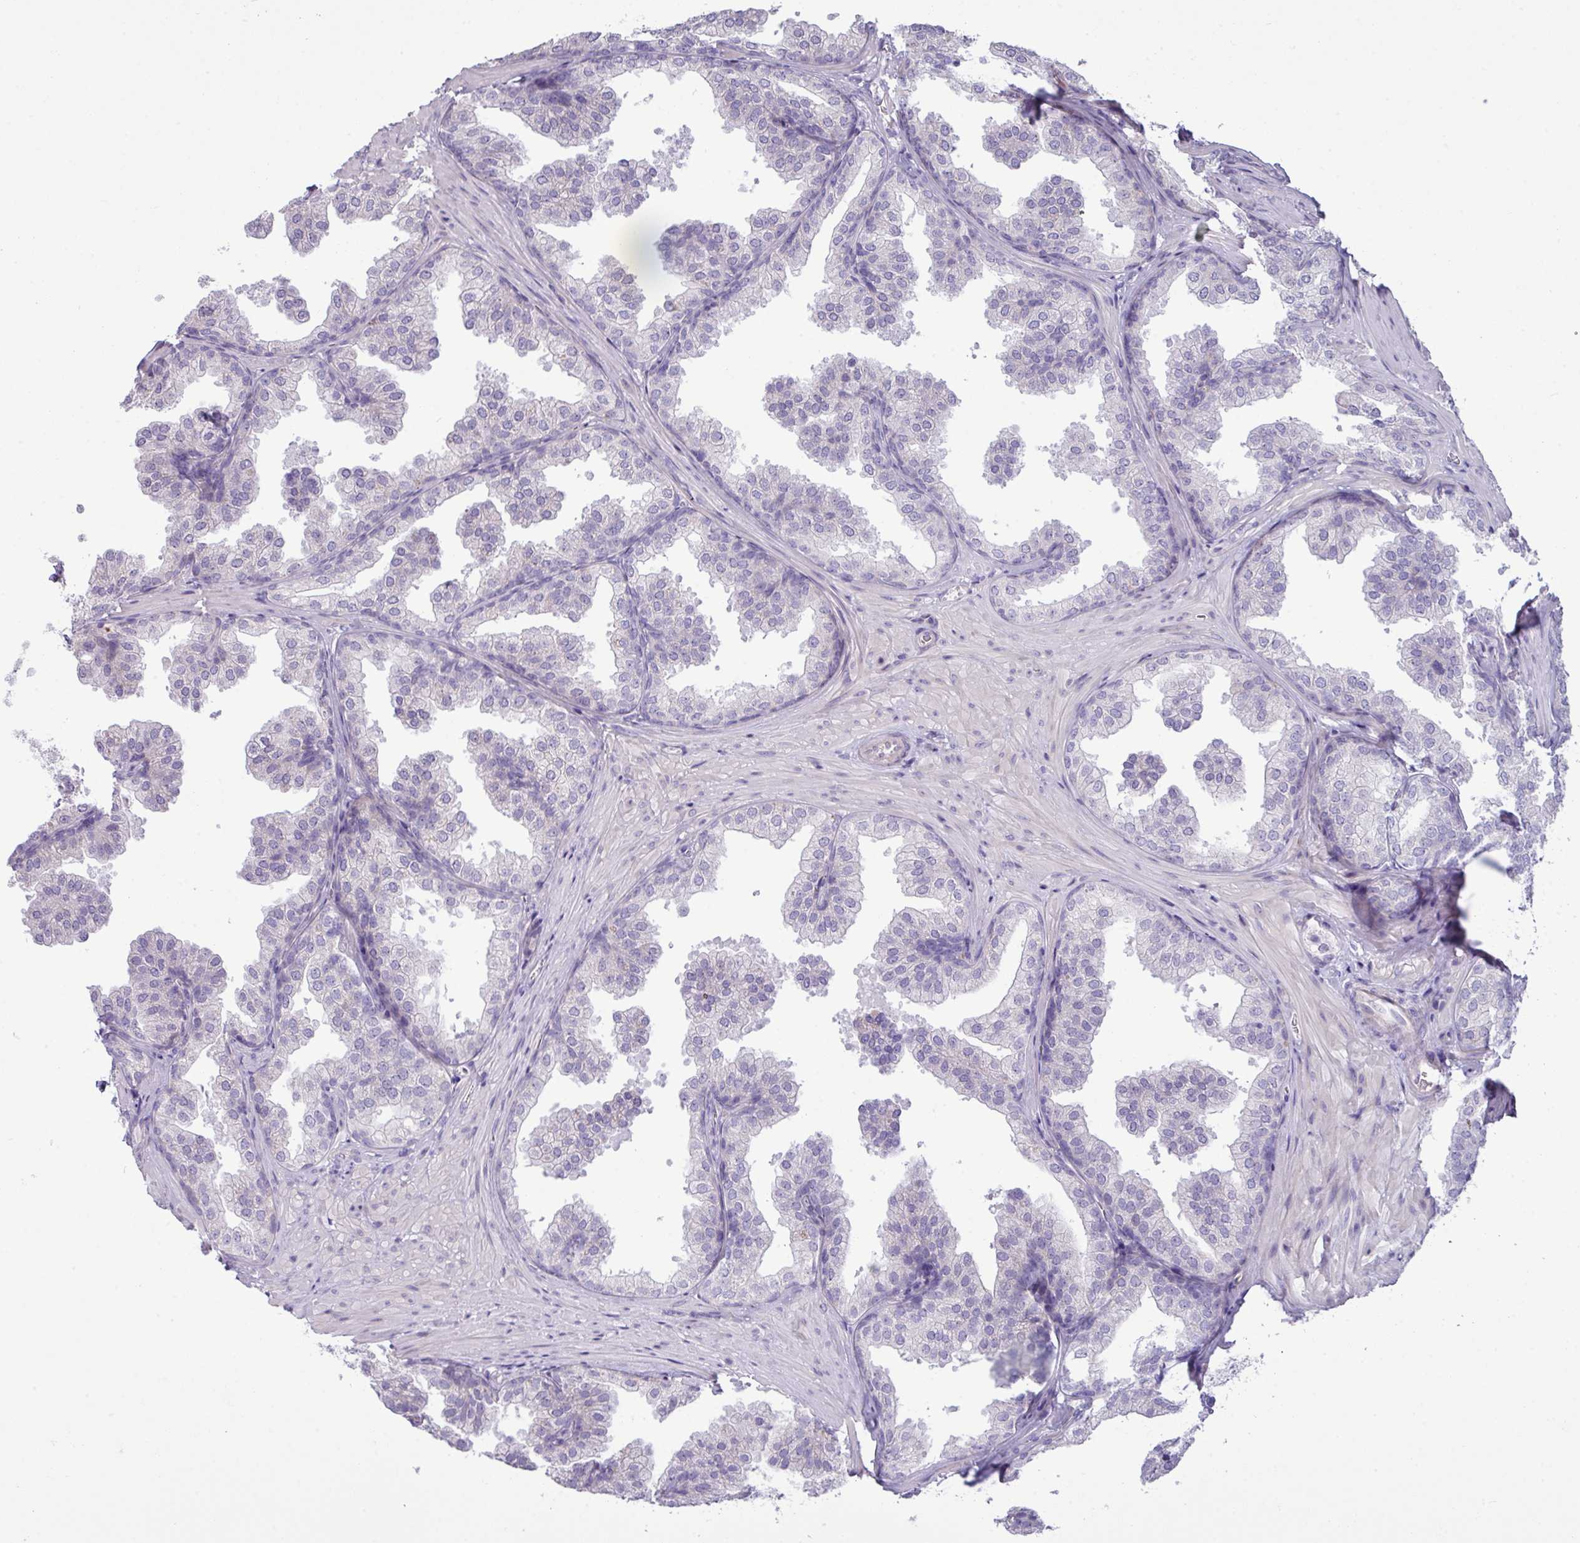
{"staining": {"intensity": "negative", "quantity": "none", "location": "none"}, "tissue": "prostate", "cell_type": "Glandular cells", "image_type": "normal", "snomed": [{"axis": "morphology", "description": "Normal tissue, NOS"}, {"axis": "topography", "description": "Prostate"}], "caption": "This is a micrograph of immunohistochemistry (IHC) staining of unremarkable prostate, which shows no staining in glandular cells. The staining was performed using DAB (3,3'-diaminobenzidine) to visualize the protein expression in brown, while the nuclei were stained in blue with hematoxylin (Magnification: 20x).", "gene": "IRGC", "patient": {"sex": "male", "age": 37}}